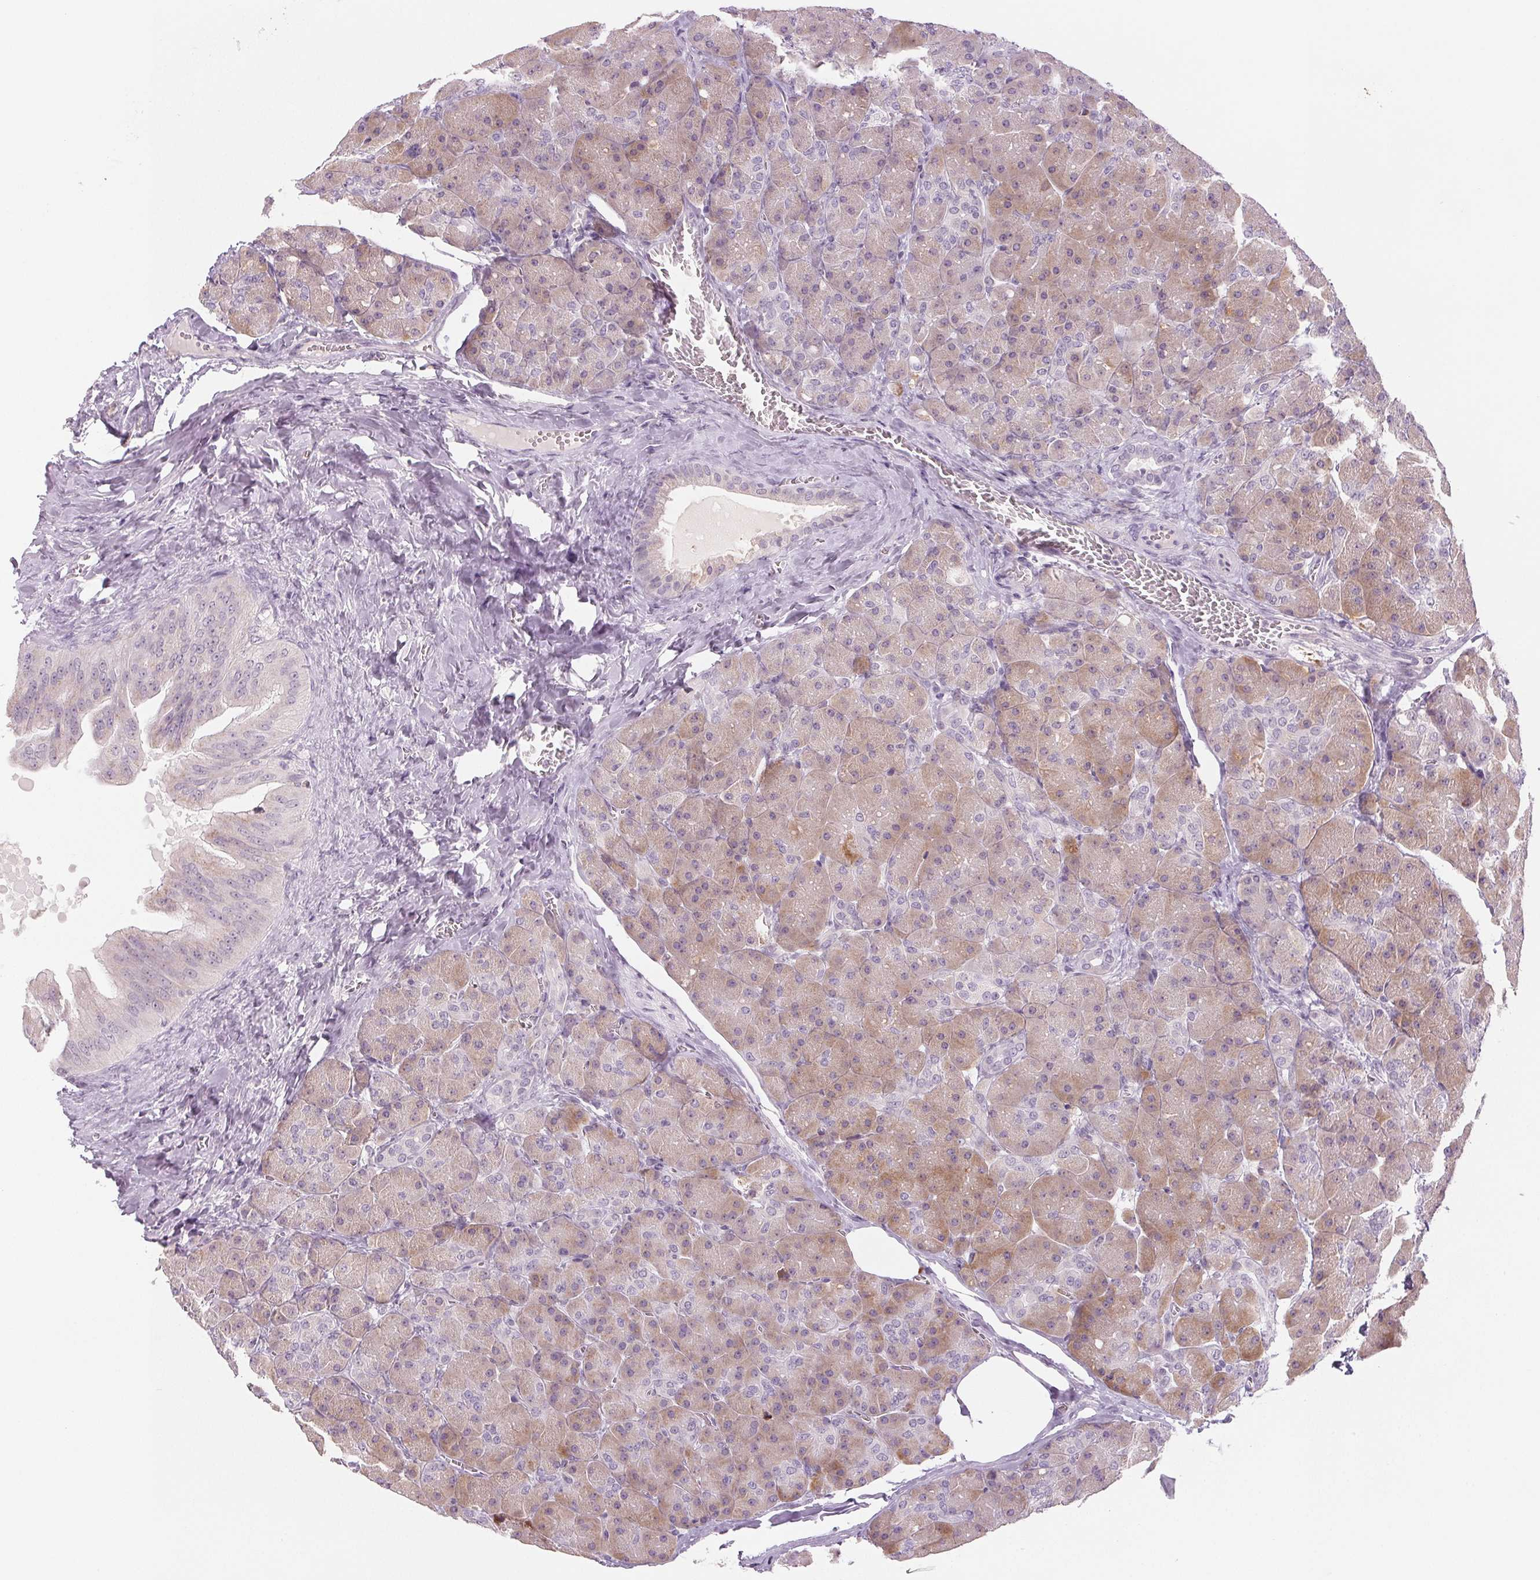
{"staining": {"intensity": "weak", "quantity": "25%-75%", "location": "cytoplasmic/membranous"}, "tissue": "pancreas", "cell_type": "Exocrine glandular cells", "image_type": "normal", "snomed": [{"axis": "morphology", "description": "Normal tissue, NOS"}, {"axis": "topography", "description": "Pancreas"}], "caption": "Benign pancreas was stained to show a protein in brown. There is low levels of weak cytoplasmic/membranous staining in approximately 25%-75% of exocrine glandular cells. Nuclei are stained in blue.", "gene": "EHHADH", "patient": {"sex": "male", "age": 55}}